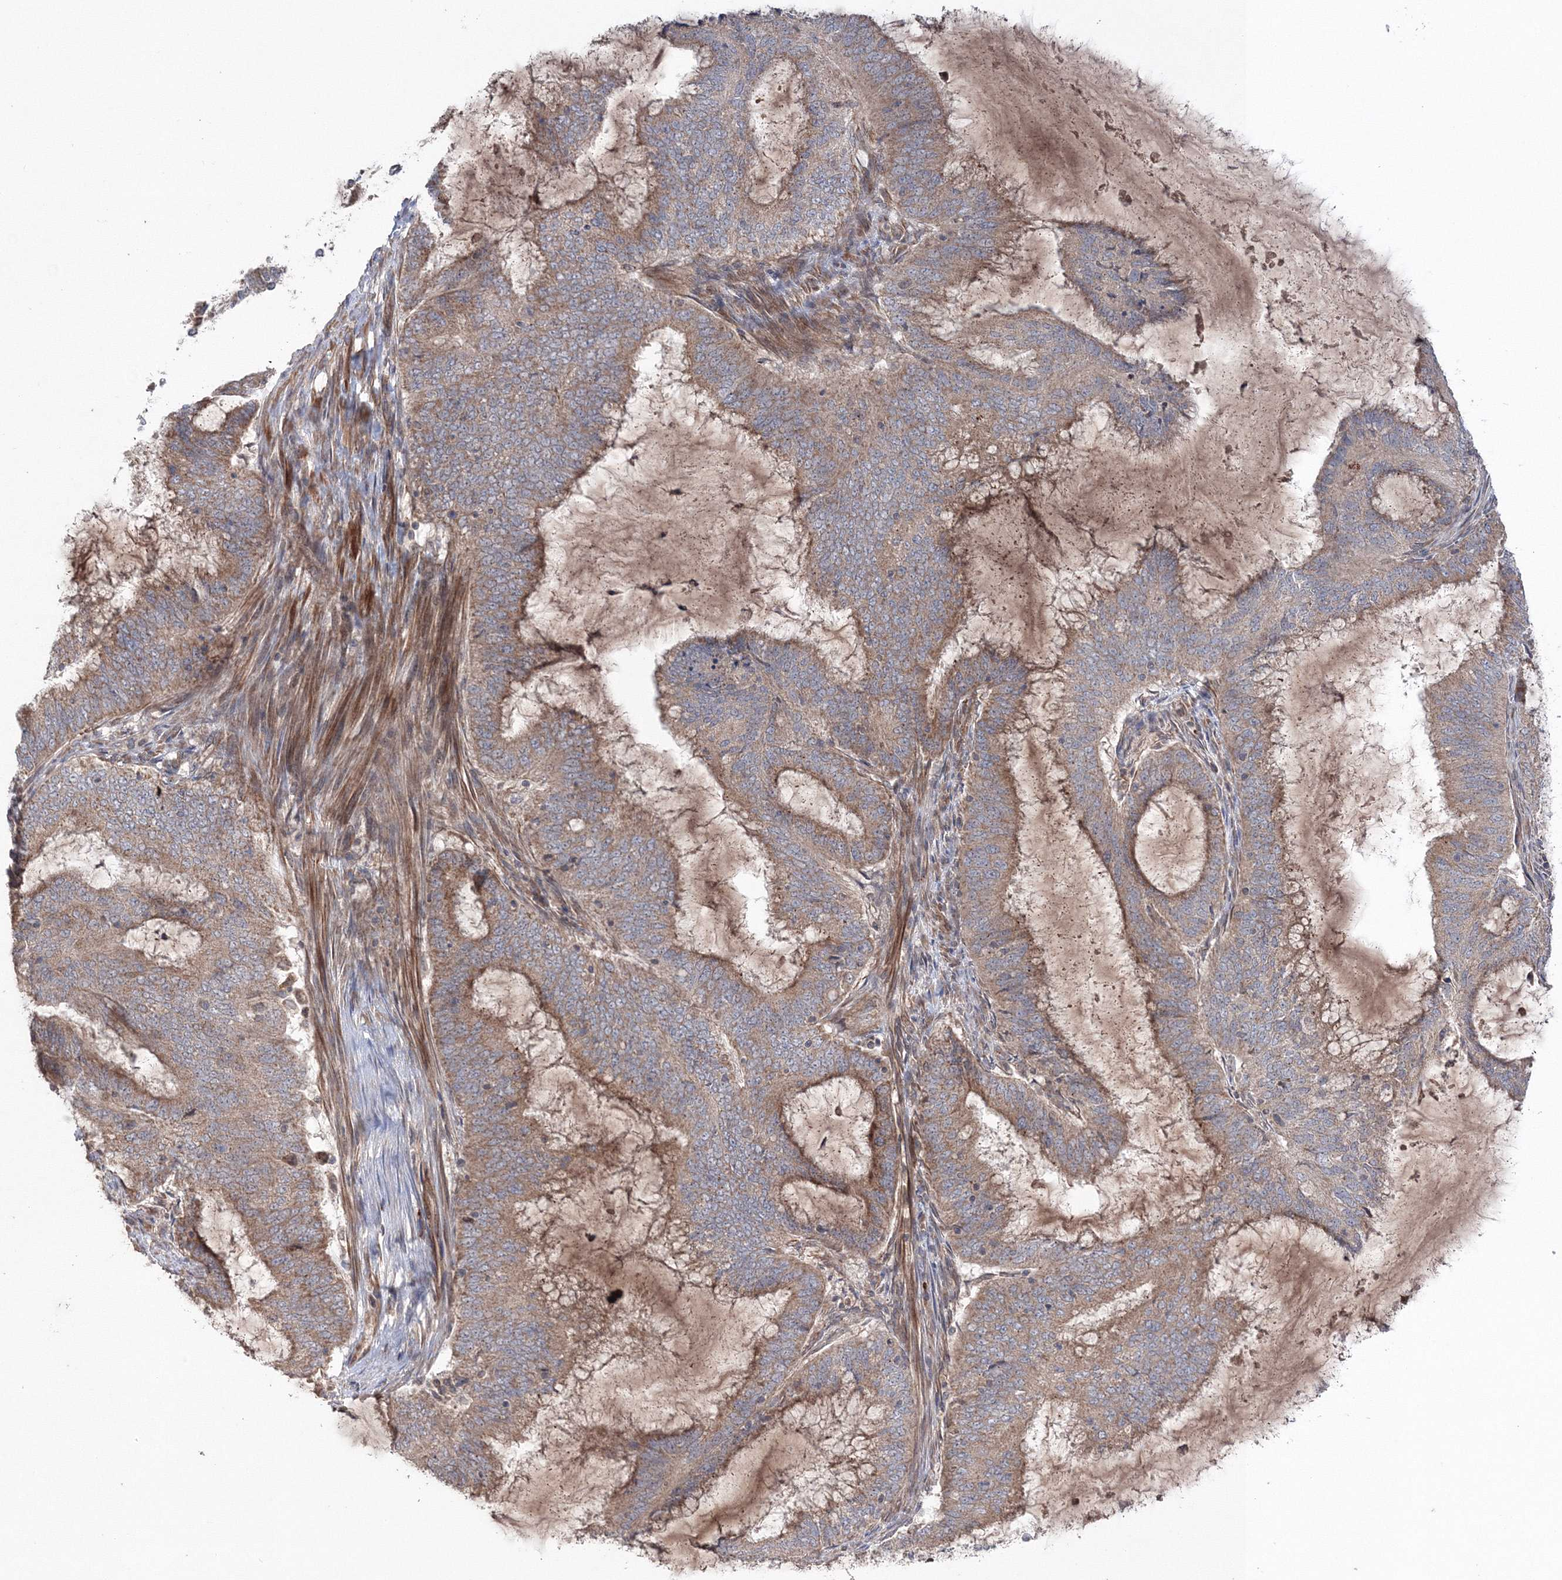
{"staining": {"intensity": "moderate", "quantity": ">75%", "location": "cytoplasmic/membranous"}, "tissue": "endometrial cancer", "cell_type": "Tumor cells", "image_type": "cancer", "snomed": [{"axis": "morphology", "description": "Adenocarcinoma, NOS"}, {"axis": "topography", "description": "Endometrium"}], "caption": "The image reveals immunohistochemical staining of endometrial cancer (adenocarcinoma). There is moderate cytoplasmic/membranous staining is seen in about >75% of tumor cells.", "gene": "NOA1", "patient": {"sex": "female", "age": 51}}